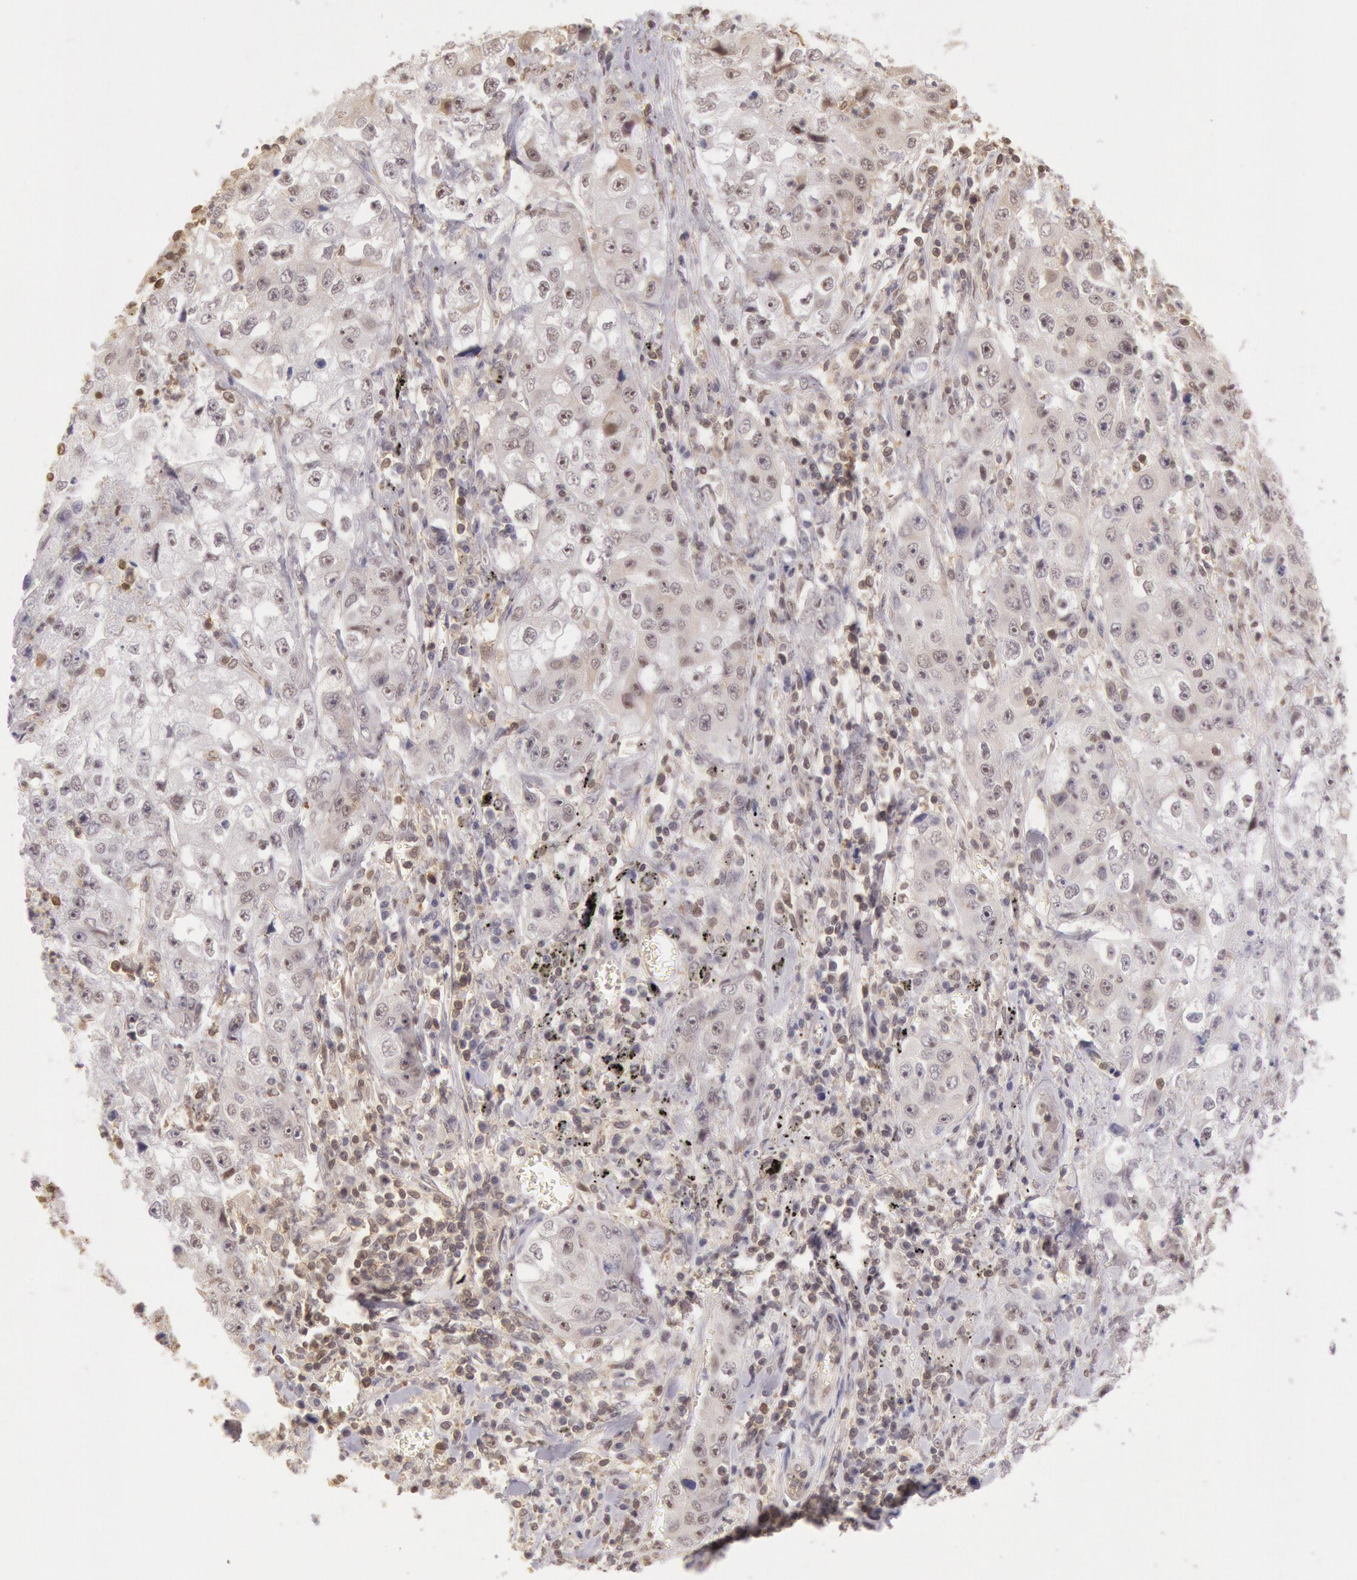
{"staining": {"intensity": "moderate", "quantity": "<25%", "location": "cytoplasmic/membranous,nuclear"}, "tissue": "lung cancer", "cell_type": "Tumor cells", "image_type": "cancer", "snomed": [{"axis": "morphology", "description": "Squamous cell carcinoma, NOS"}, {"axis": "topography", "description": "Lung"}], "caption": "Moderate cytoplasmic/membranous and nuclear protein staining is present in approximately <25% of tumor cells in squamous cell carcinoma (lung).", "gene": "HIF1A", "patient": {"sex": "male", "age": 64}}